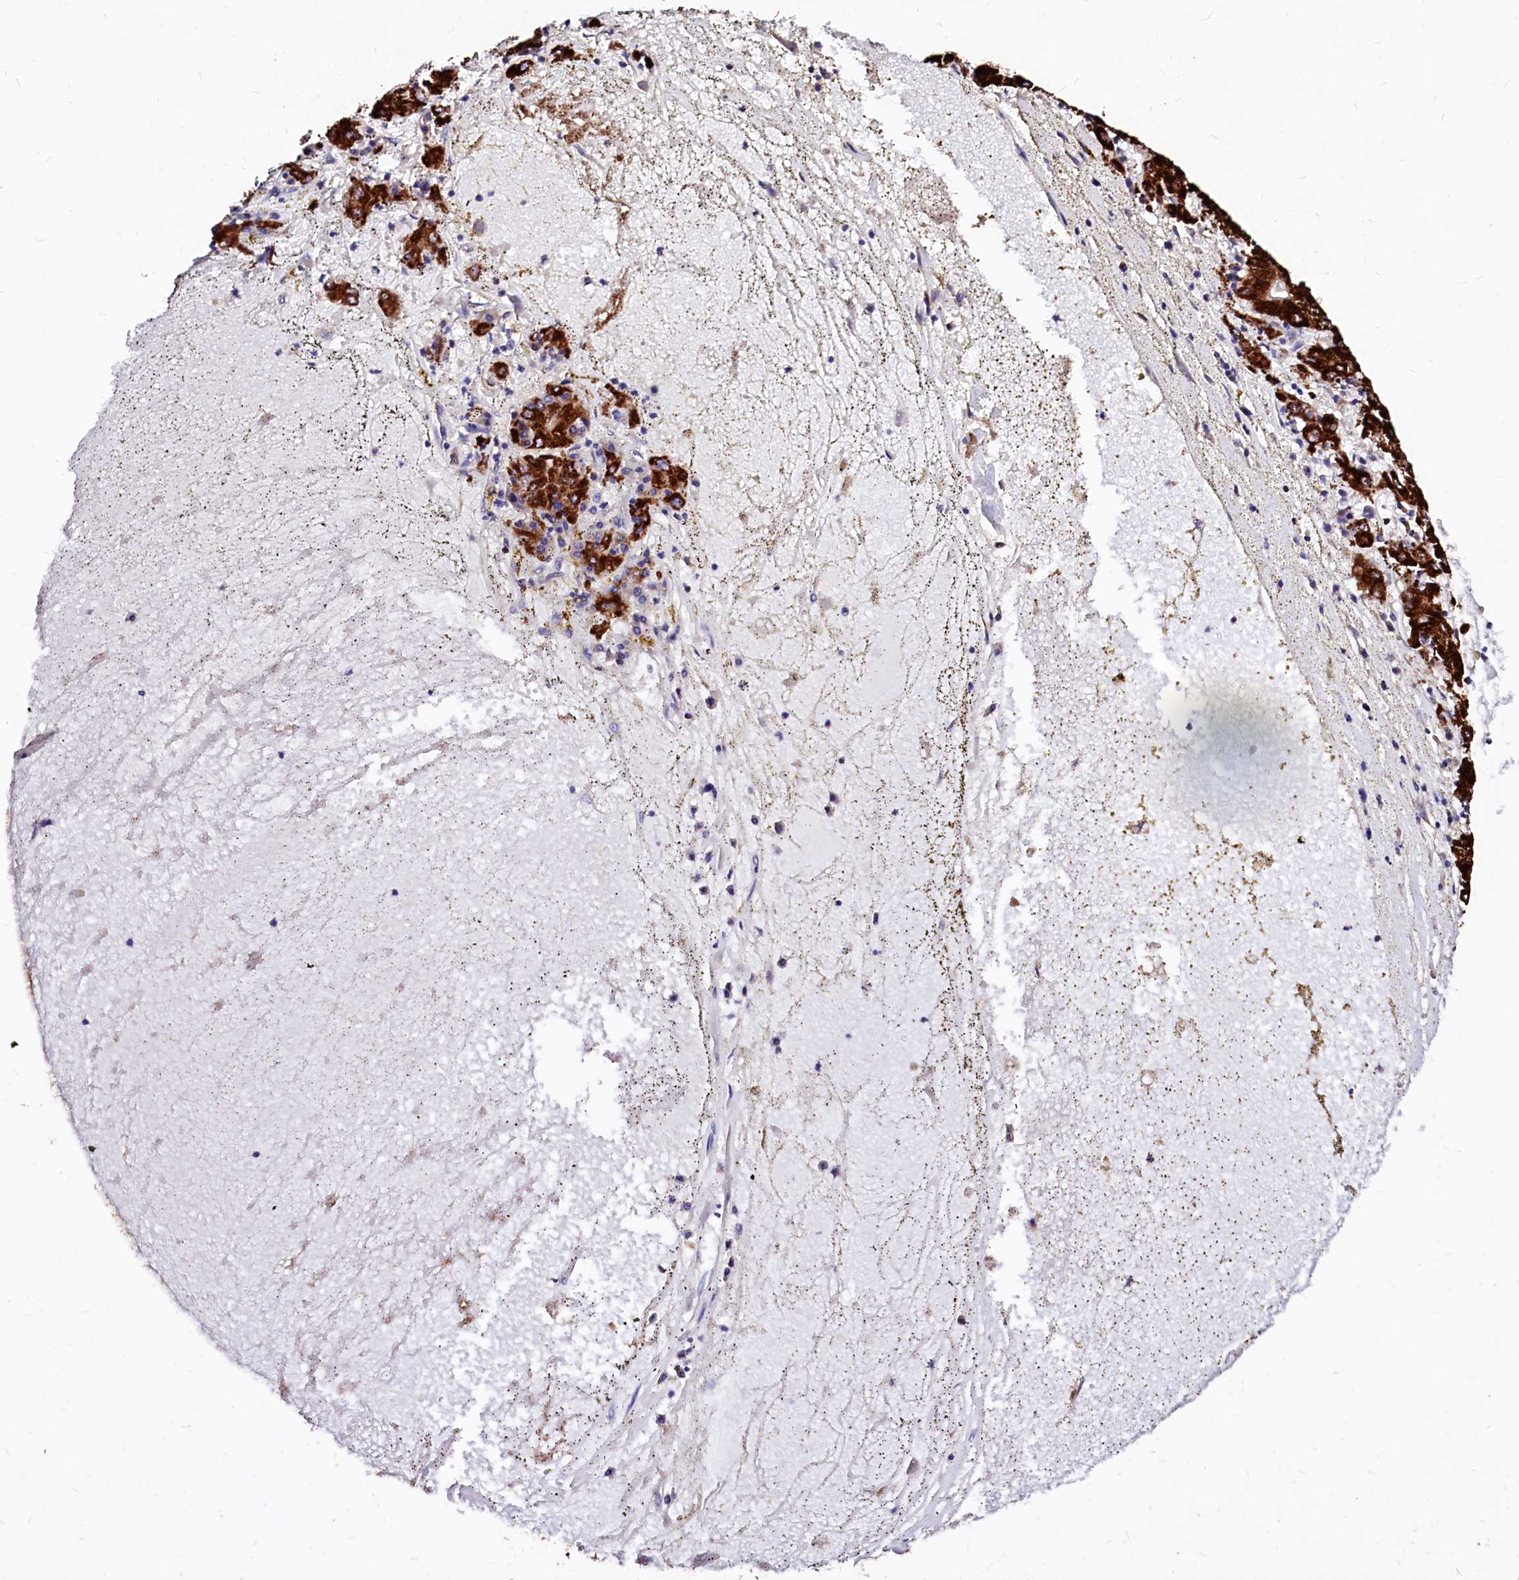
{"staining": {"intensity": "strong", "quantity": ">75%", "location": "cytoplasmic/membranous"}, "tissue": "liver cancer", "cell_type": "Tumor cells", "image_type": "cancer", "snomed": [{"axis": "morphology", "description": "Carcinoma, Hepatocellular, NOS"}, {"axis": "topography", "description": "Liver"}], "caption": "IHC of human liver cancer (hepatocellular carcinoma) shows high levels of strong cytoplasmic/membranous staining in about >75% of tumor cells.", "gene": "MAOB", "patient": {"sex": "male", "age": 72}}